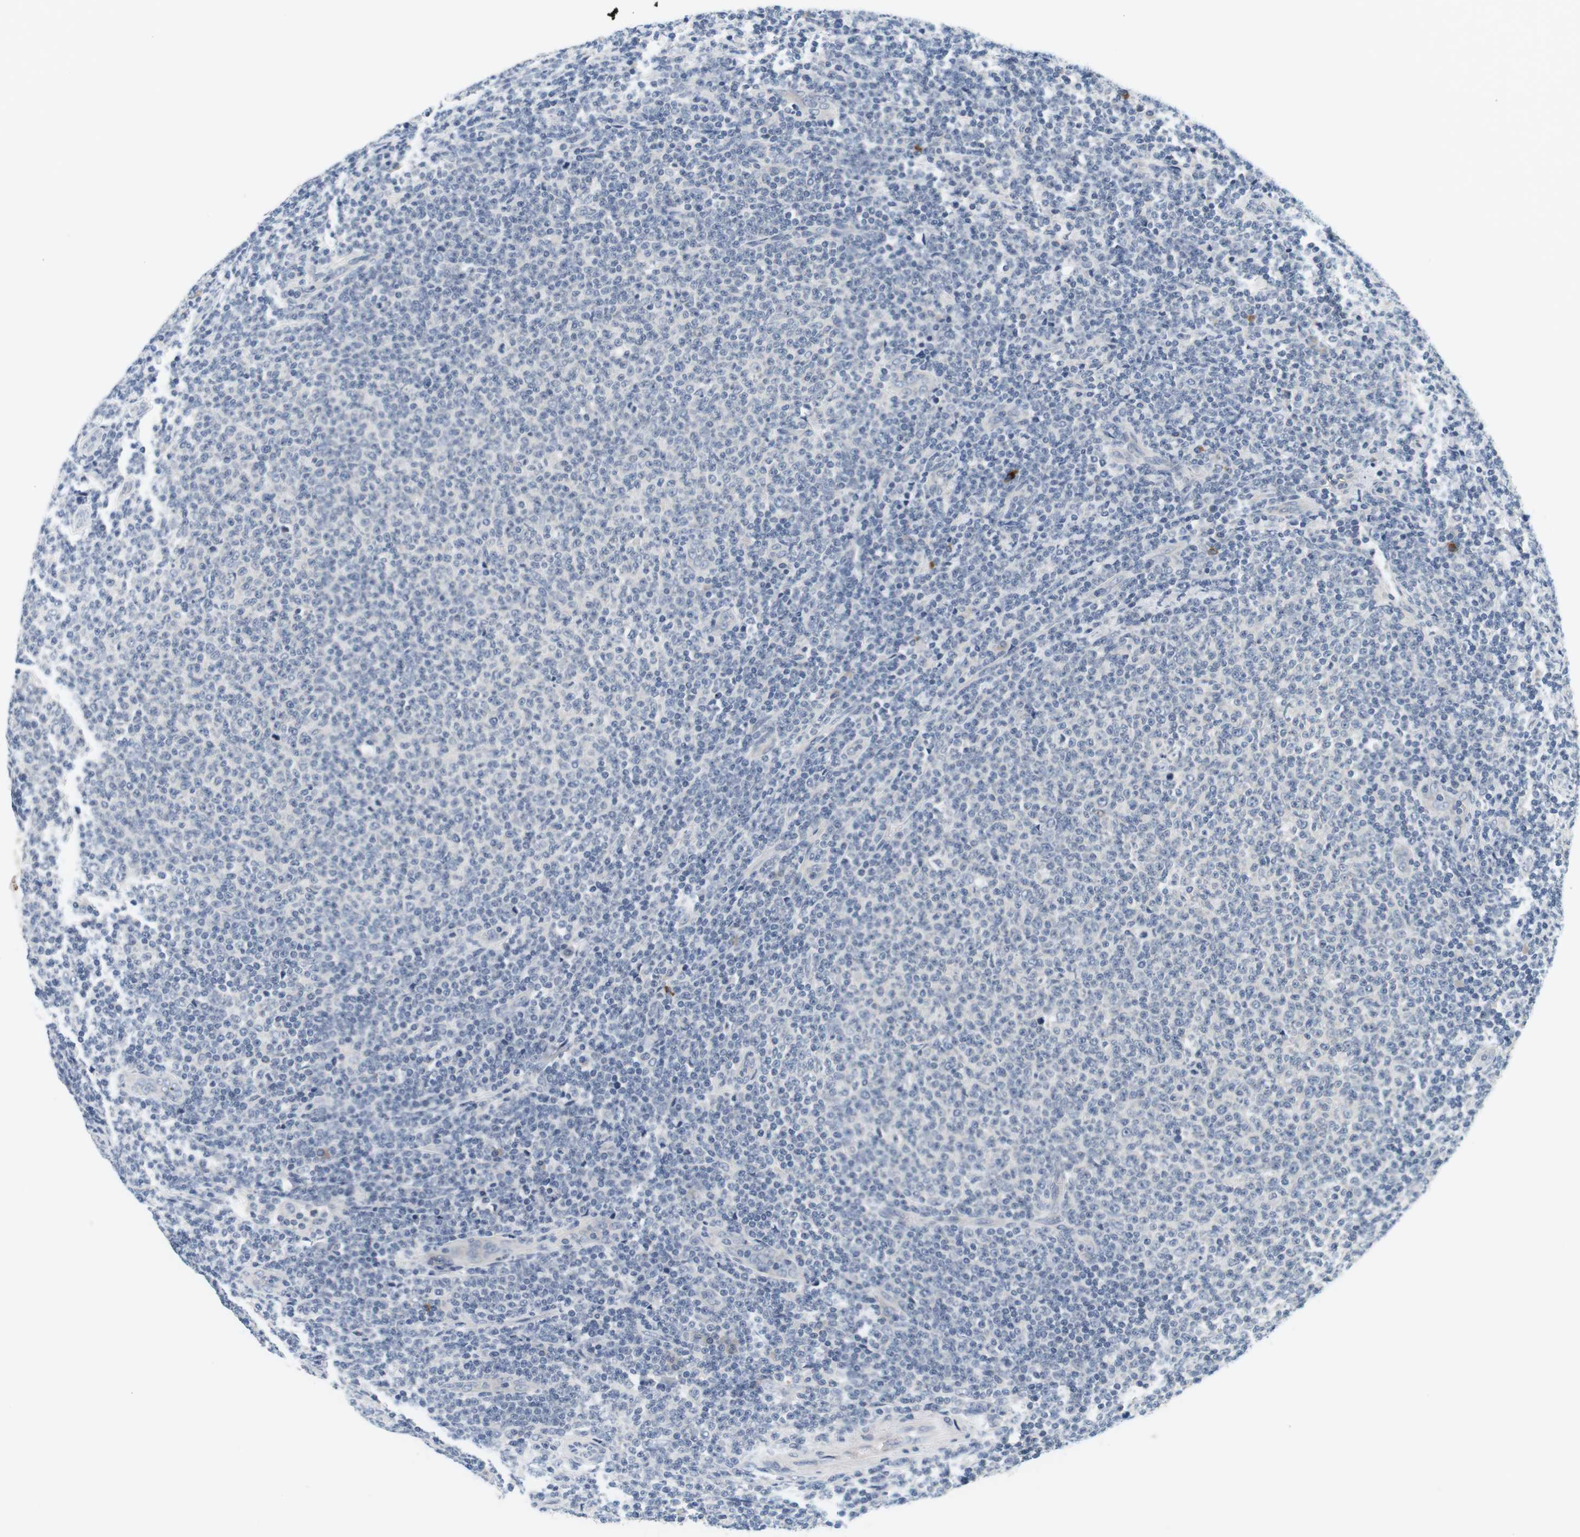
{"staining": {"intensity": "negative", "quantity": "none", "location": "none"}, "tissue": "lymphoma", "cell_type": "Tumor cells", "image_type": "cancer", "snomed": [{"axis": "morphology", "description": "Malignant lymphoma, non-Hodgkin's type, Low grade"}, {"axis": "topography", "description": "Lymph node"}], "caption": "High power microscopy image of an immunohistochemistry (IHC) image of lymphoma, revealing no significant positivity in tumor cells. (DAB (3,3'-diaminobenzidine) immunohistochemistry, high magnification).", "gene": "EVA1C", "patient": {"sex": "male", "age": 66}}